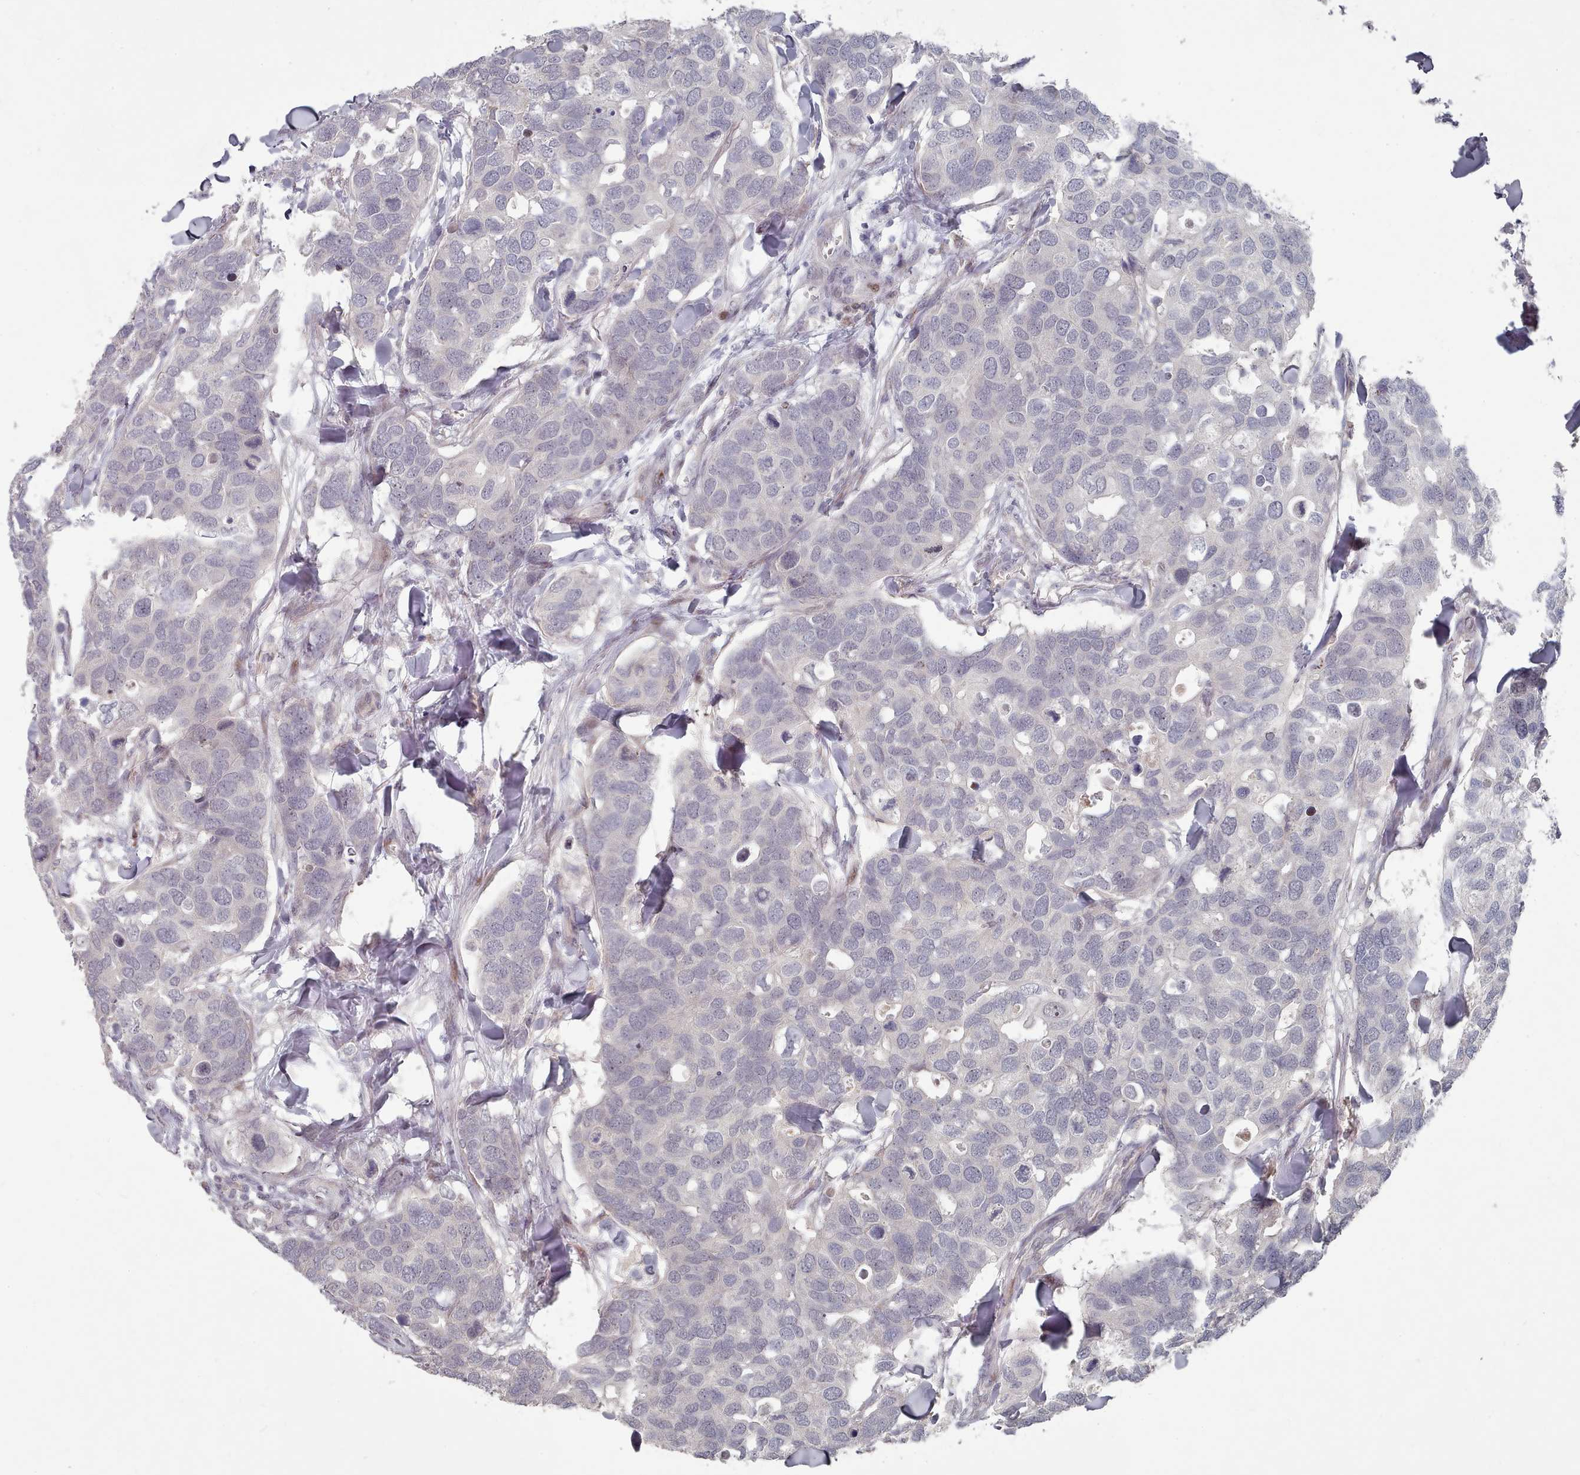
{"staining": {"intensity": "negative", "quantity": "none", "location": "none"}, "tissue": "breast cancer", "cell_type": "Tumor cells", "image_type": "cancer", "snomed": [{"axis": "morphology", "description": "Duct carcinoma"}, {"axis": "topography", "description": "Breast"}], "caption": "A histopathology image of human breast cancer is negative for staining in tumor cells.", "gene": "COL8A2", "patient": {"sex": "female", "age": 83}}